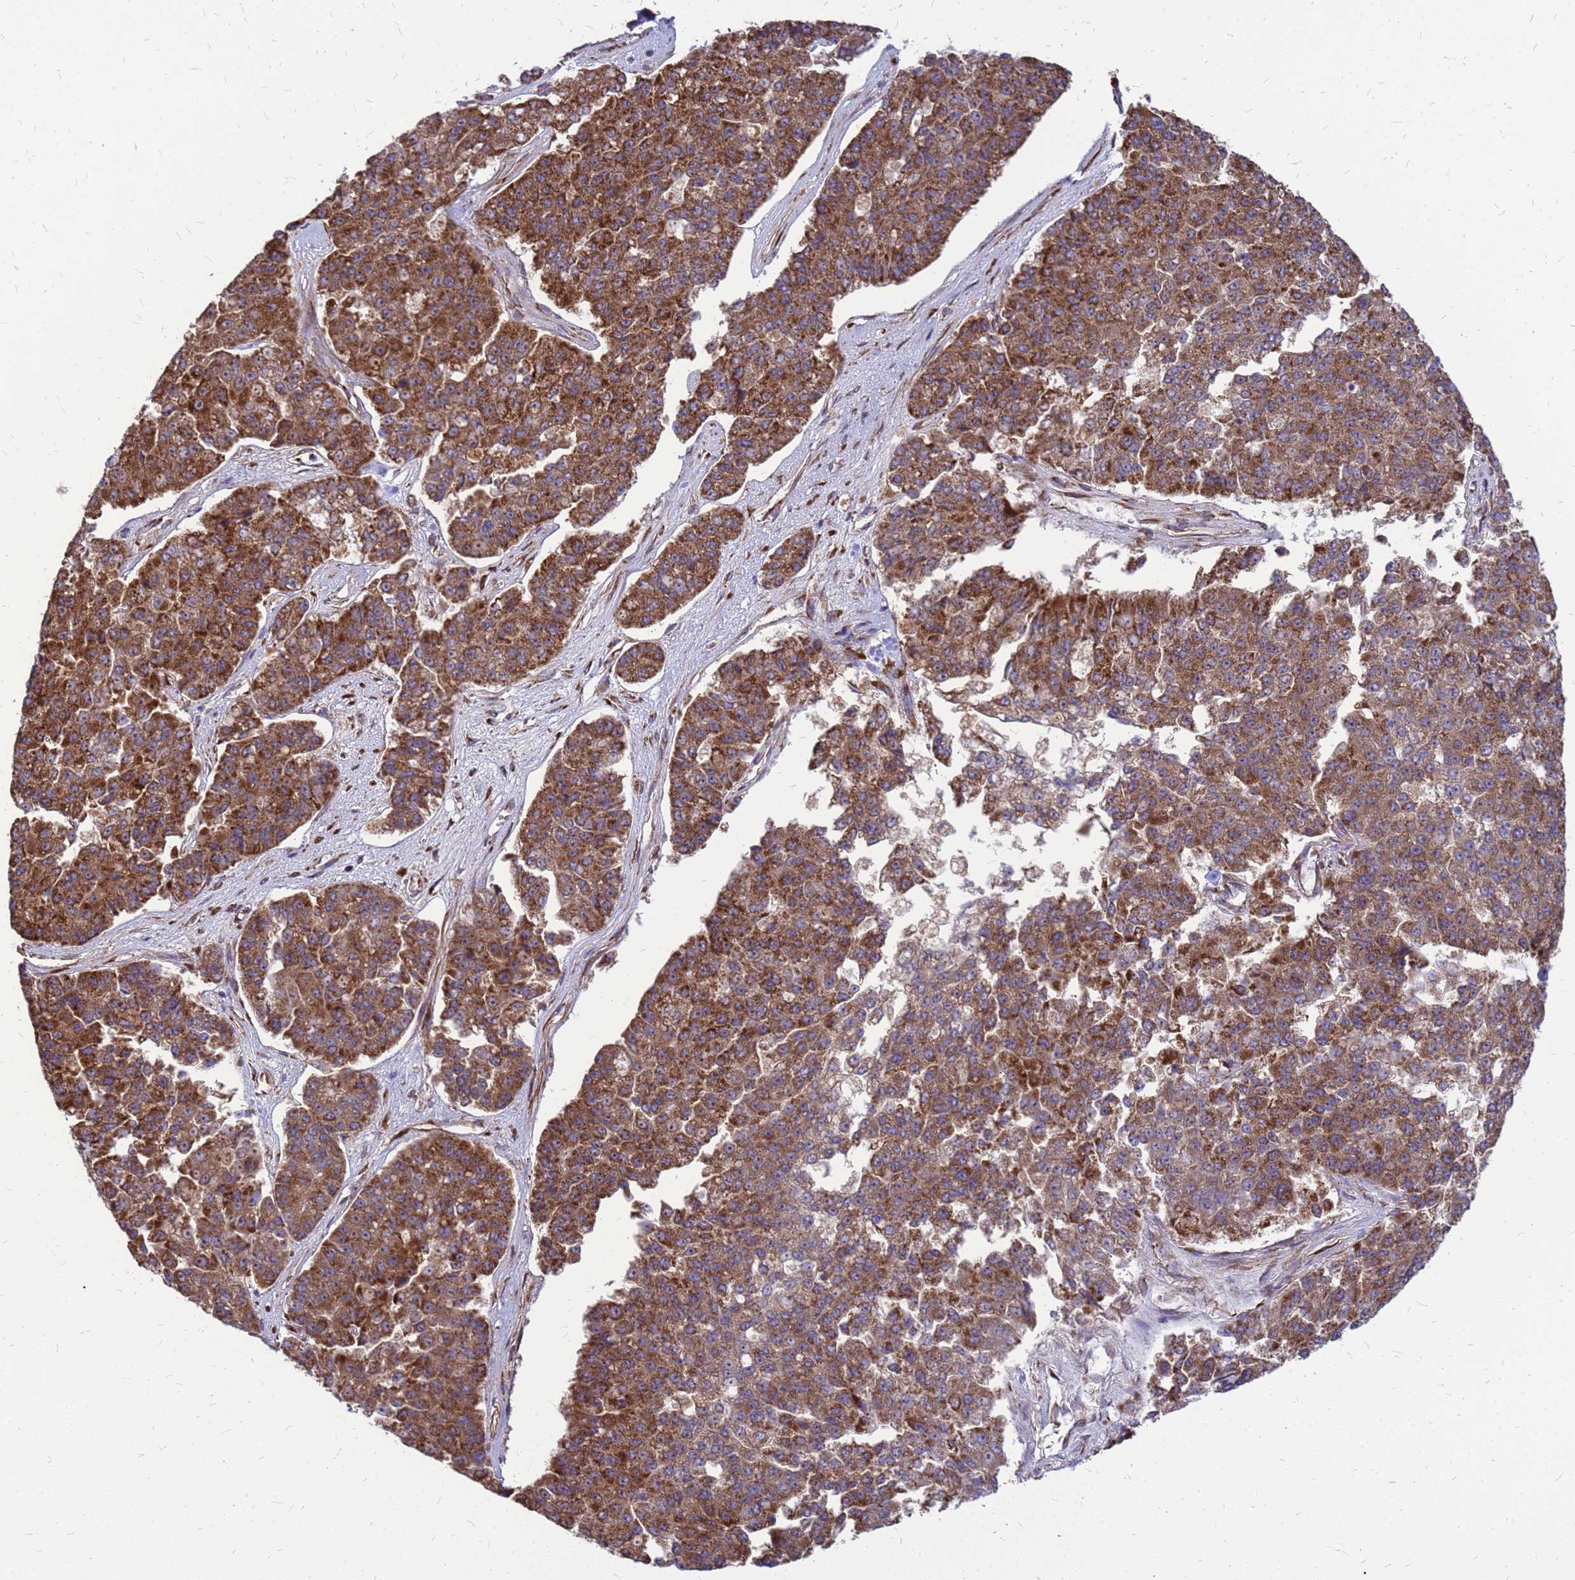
{"staining": {"intensity": "strong", "quantity": ">75%", "location": "cytoplasmic/membranous"}, "tissue": "pancreatic cancer", "cell_type": "Tumor cells", "image_type": "cancer", "snomed": [{"axis": "morphology", "description": "Adenocarcinoma, NOS"}, {"axis": "topography", "description": "Pancreas"}], "caption": "Immunohistochemistry (IHC) image of adenocarcinoma (pancreatic) stained for a protein (brown), which reveals high levels of strong cytoplasmic/membranous staining in about >75% of tumor cells.", "gene": "FSTL4", "patient": {"sex": "male", "age": 50}}